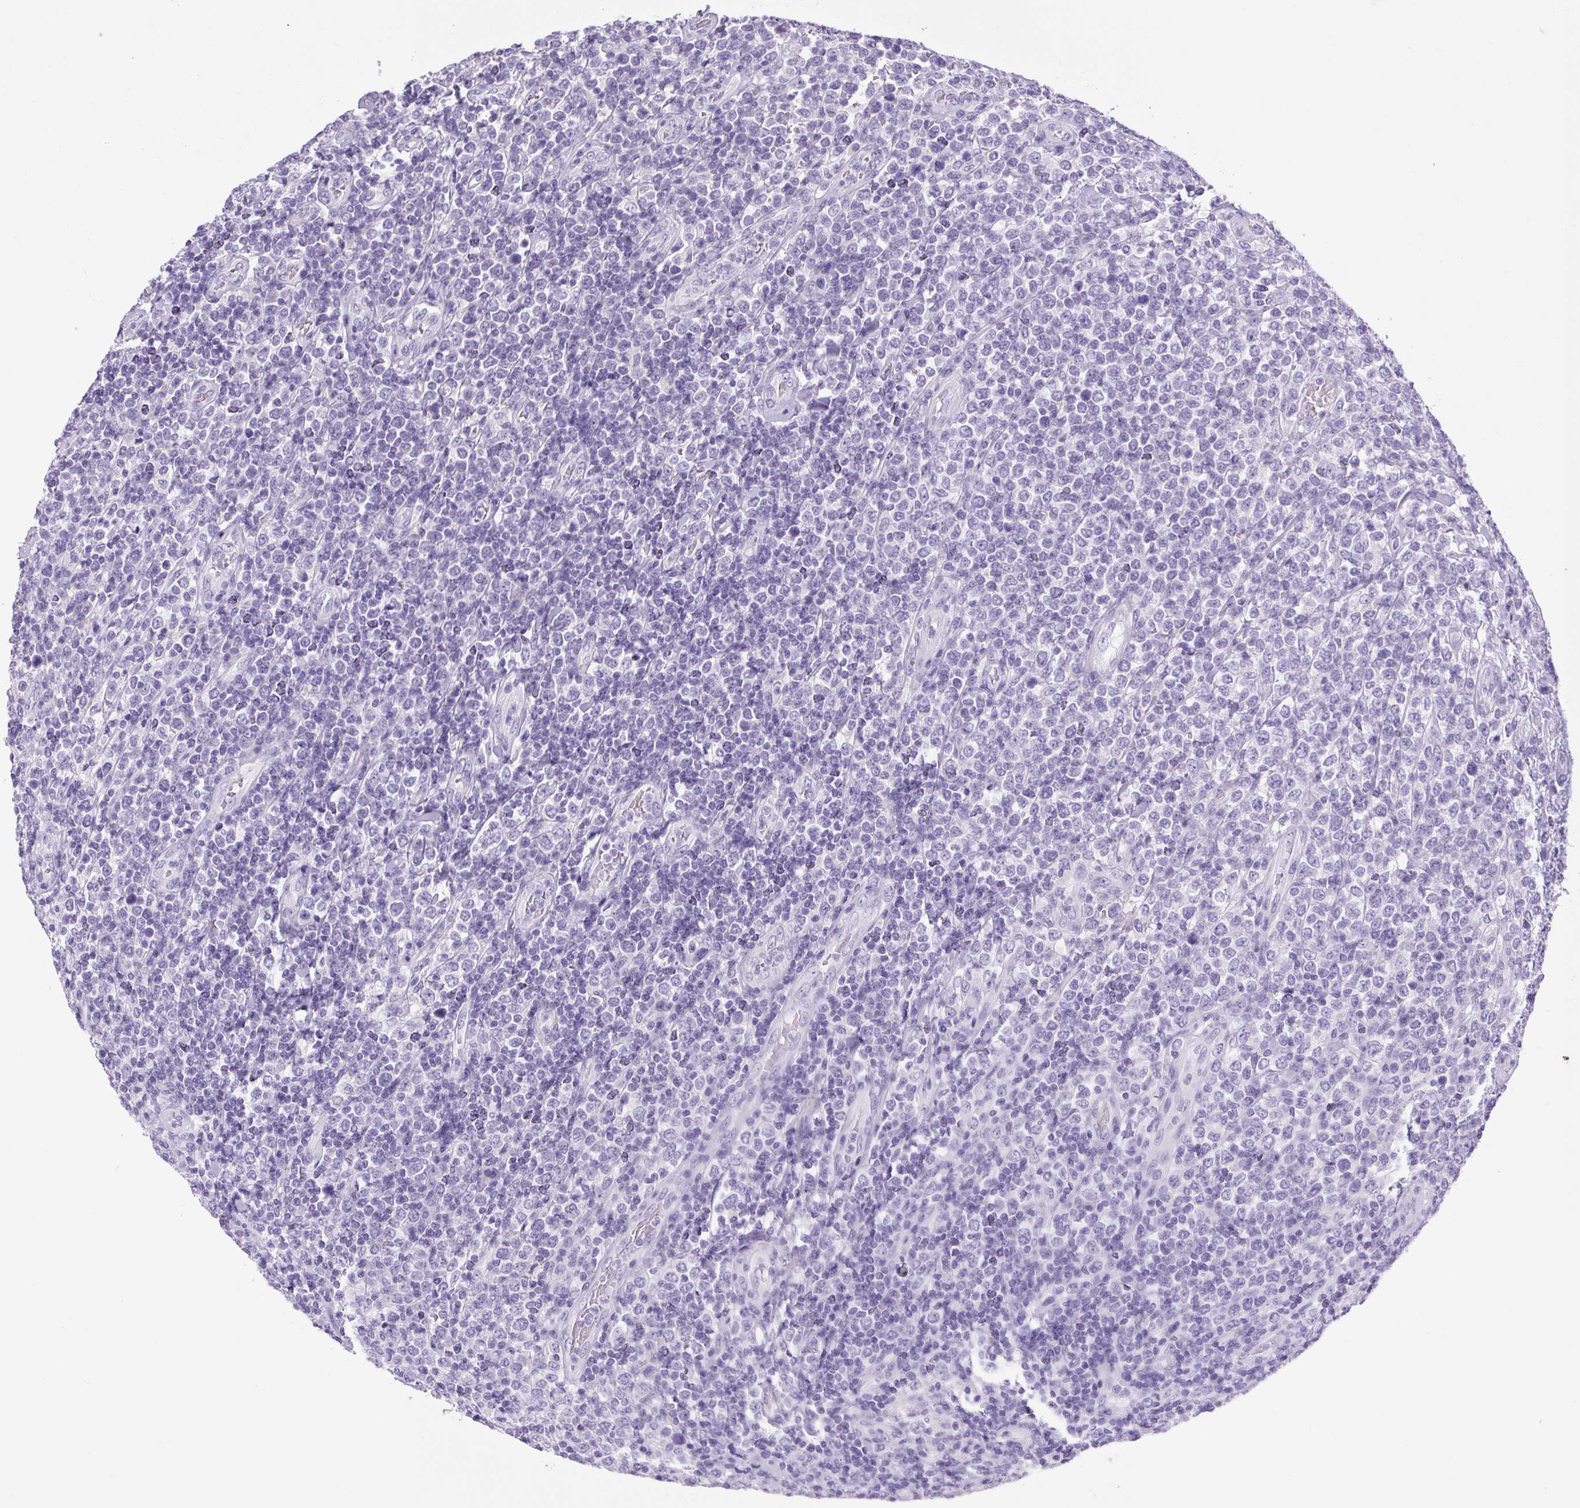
{"staining": {"intensity": "negative", "quantity": "none", "location": "none"}, "tissue": "lymphoma", "cell_type": "Tumor cells", "image_type": "cancer", "snomed": [{"axis": "morphology", "description": "Malignant lymphoma, non-Hodgkin's type, High grade"}, {"axis": "topography", "description": "Soft tissue"}], "caption": "The histopathology image demonstrates no staining of tumor cells in malignant lymphoma, non-Hodgkin's type (high-grade).", "gene": "CHGA", "patient": {"sex": "female", "age": 56}}